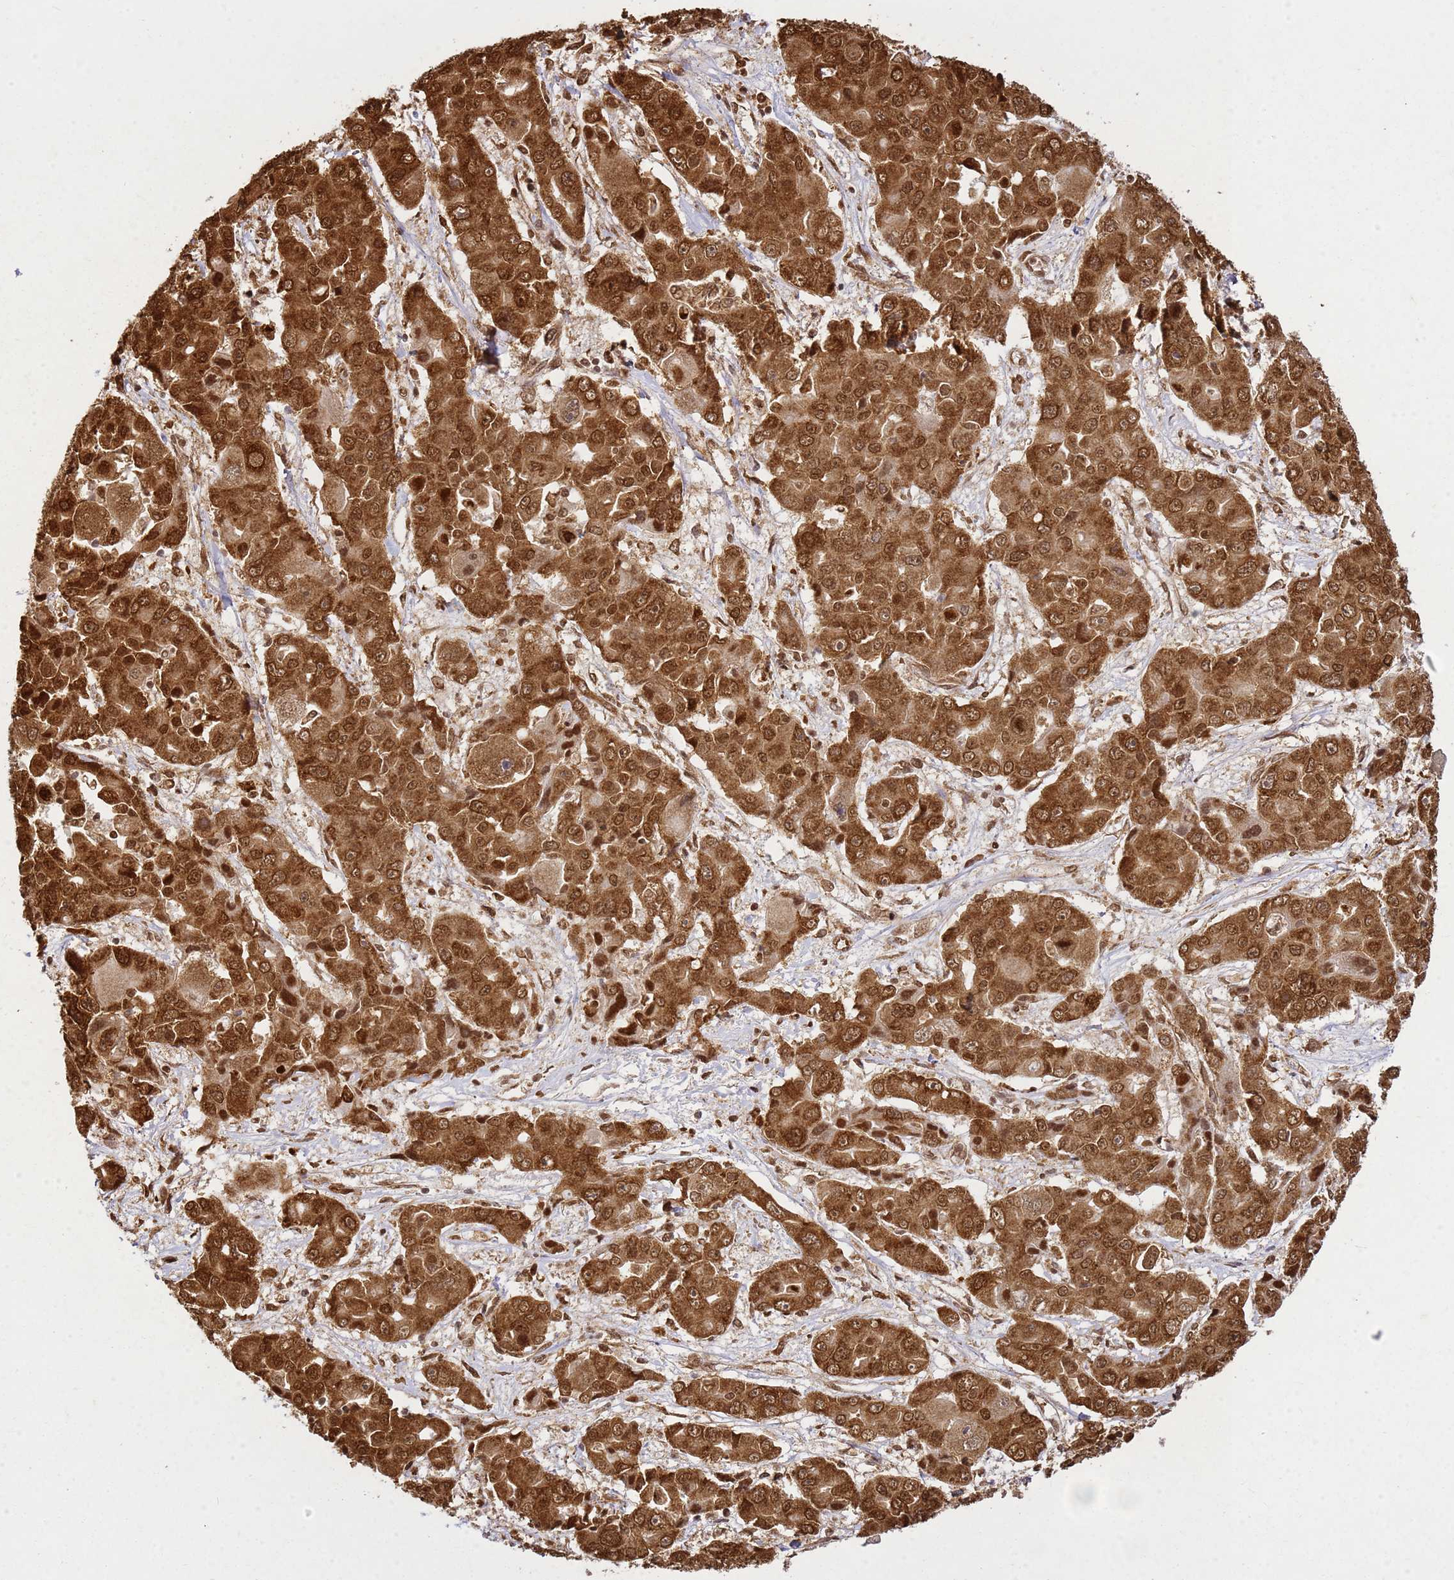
{"staining": {"intensity": "strong", "quantity": ">75%", "location": "cytoplasmic/membranous,nuclear"}, "tissue": "liver cancer", "cell_type": "Tumor cells", "image_type": "cancer", "snomed": [{"axis": "morphology", "description": "Cholangiocarcinoma"}, {"axis": "topography", "description": "Liver"}], "caption": "Tumor cells exhibit strong cytoplasmic/membranous and nuclear staining in about >75% of cells in liver cancer (cholangiocarcinoma). (IHC, brightfield microscopy, high magnification).", "gene": "APEX1", "patient": {"sex": "male", "age": 67}}